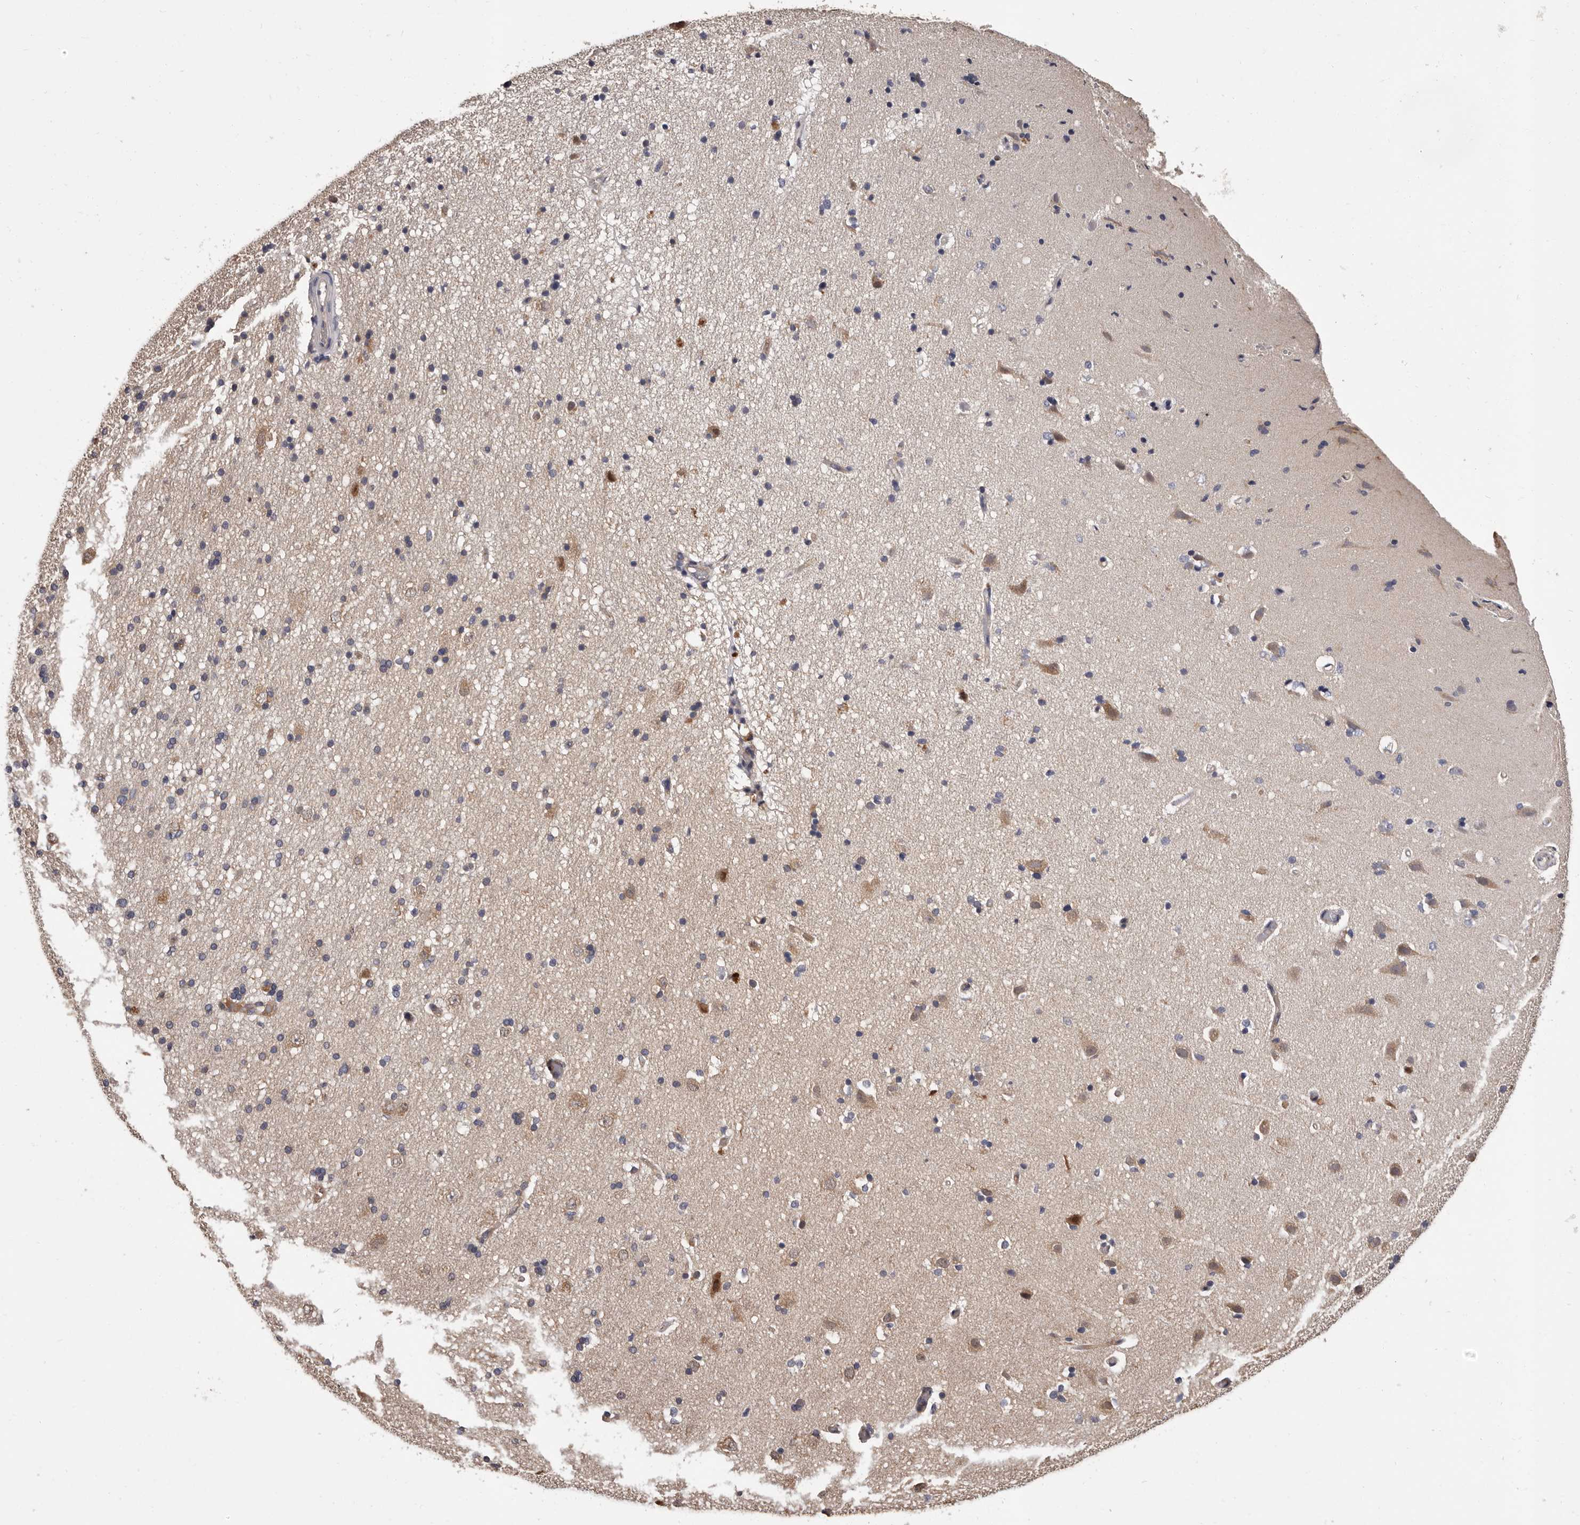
{"staining": {"intensity": "weak", "quantity": ">75%", "location": "cytoplasmic/membranous"}, "tissue": "cerebral cortex", "cell_type": "Endothelial cells", "image_type": "normal", "snomed": [{"axis": "morphology", "description": "Normal tissue, NOS"}, {"axis": "topography", "description": "Cerebral cortex"}], "caption": "Endothelial cells display weak cytoplasmic/membranous positivity in about >75% of cells in benign cerebral cortex. The protein is shown in brown color, while the nuclei are stained blue.", "gene": "VPS37A", "patient": {"sex": "male", "age": 34}}